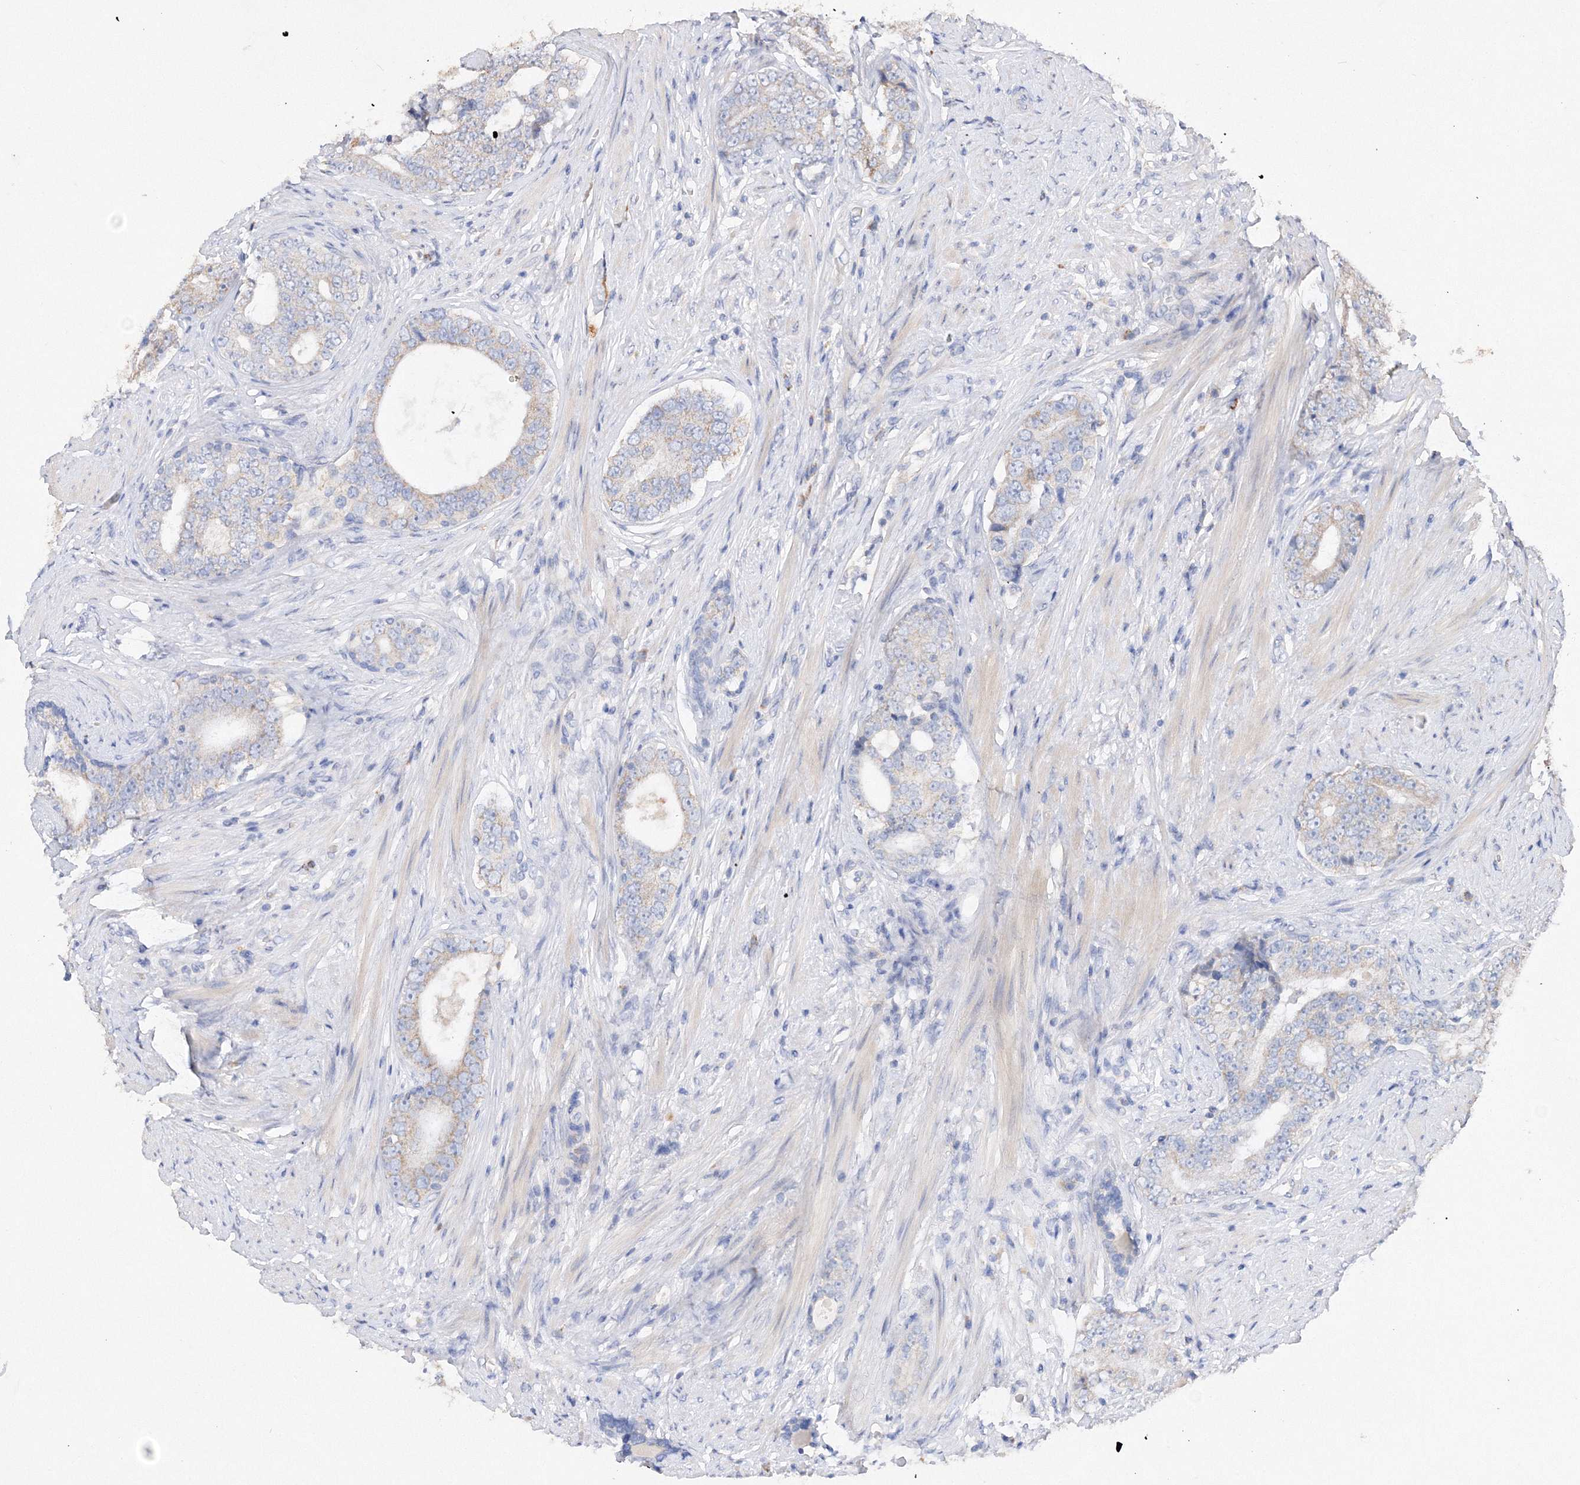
{"staining": {"intensity": "negative", "quantity": "none", "location": "none"}, "tissue": "prostate cancer", "cell_type": "Tumor cells", "image_type": "cancer", "snomed": [{"axis": "morphology", "description": "Adenocarcinoma, High grade"}, {"axis": "topography", "description": "Prostate"}], "caption": "IHC of human adenocarcinoma (high-grade) (prostate) shows no expression in tumor cells.", "gene": "GLS", "patient": {"sex": "male", "age": 56}}